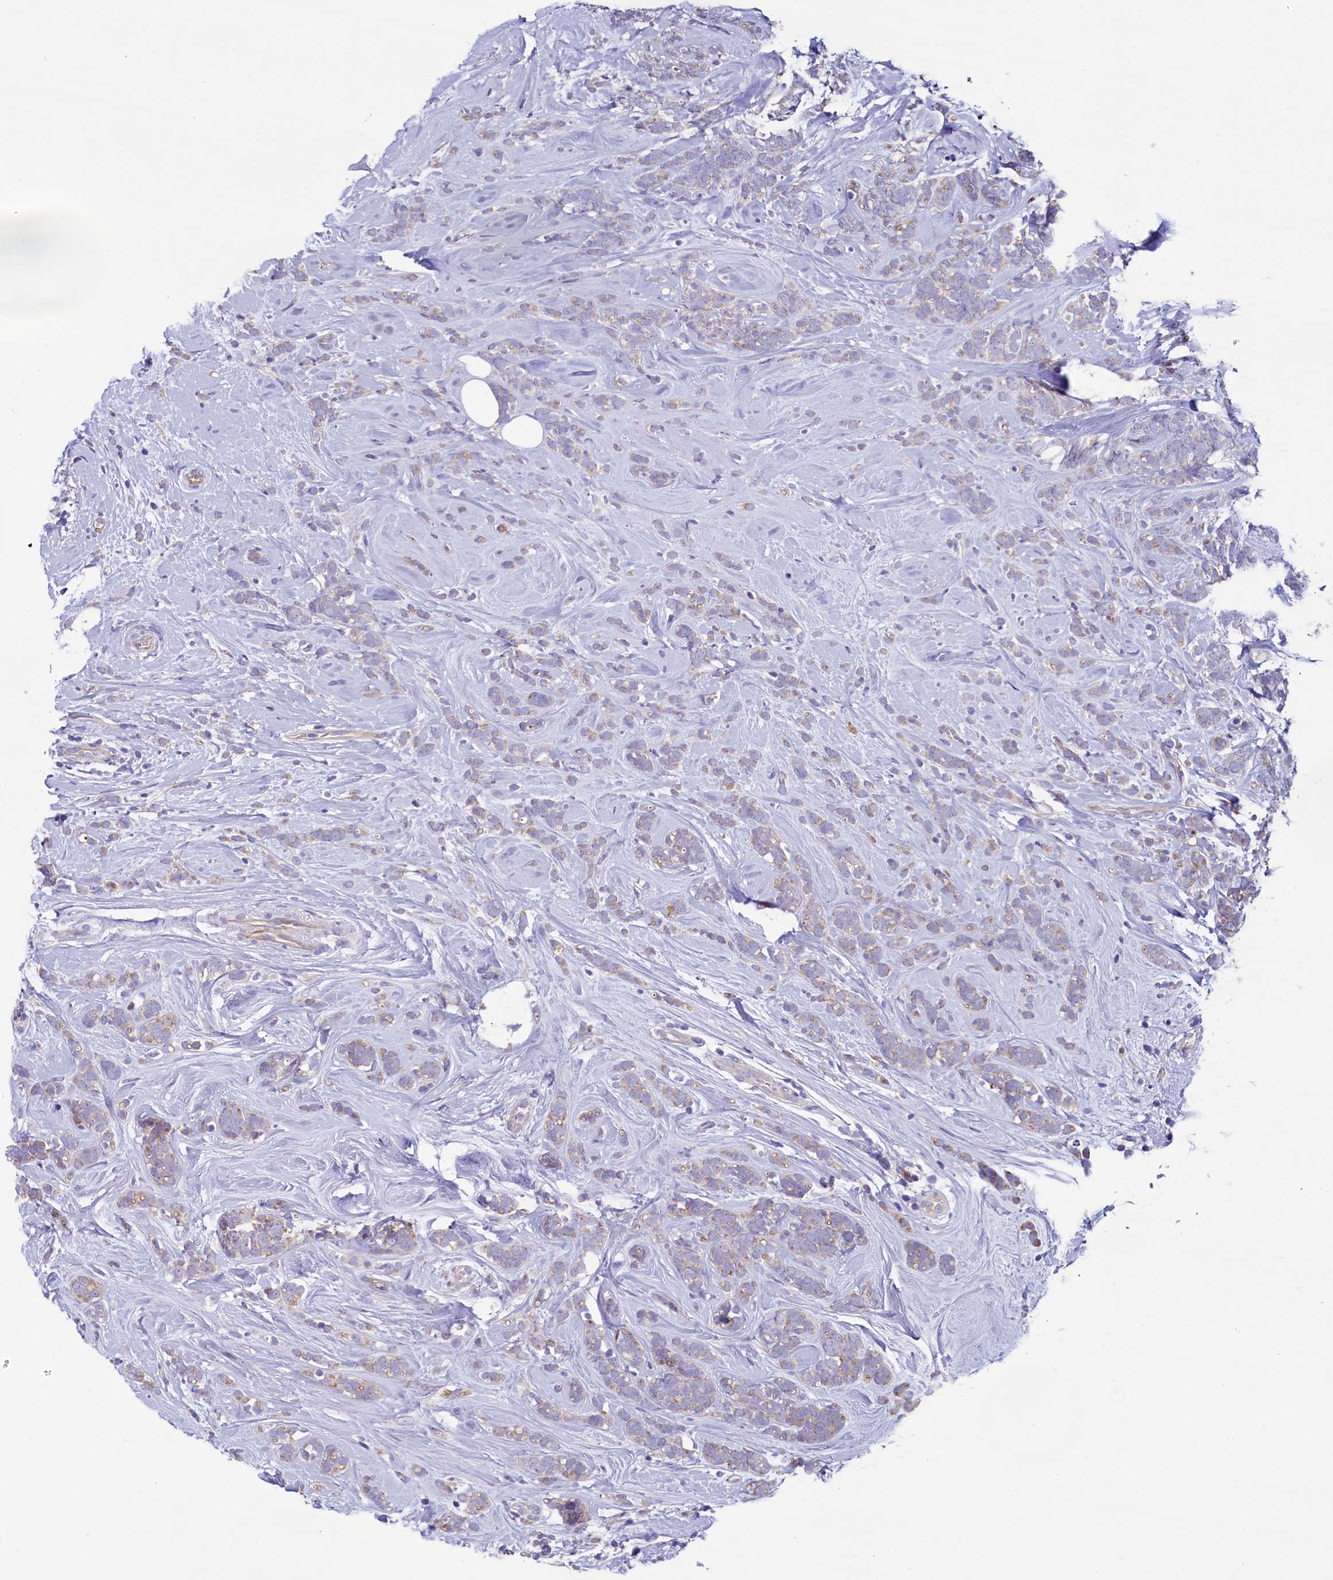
{"staining": {"intensity": "weak", "quantity": "25%-75%", "location": "cytoplasmic/membranous"}, "tissue": "breast cancer", "cell_type": "Tumor cells", "image_type": "cancer", "snomed": [{"axis": "morphology", "description": "Lobular carcinoma"}, {"axis": "topography", "description": "Breast"}], "caption": "Human breast cancer stained with a brown dye shows weak cytoplasmic/membranous positive positivity in approximately 25%-75% of tumor cells.", "gene": "KRBOX5", "patient": {"sex": "female", "age": 58}}